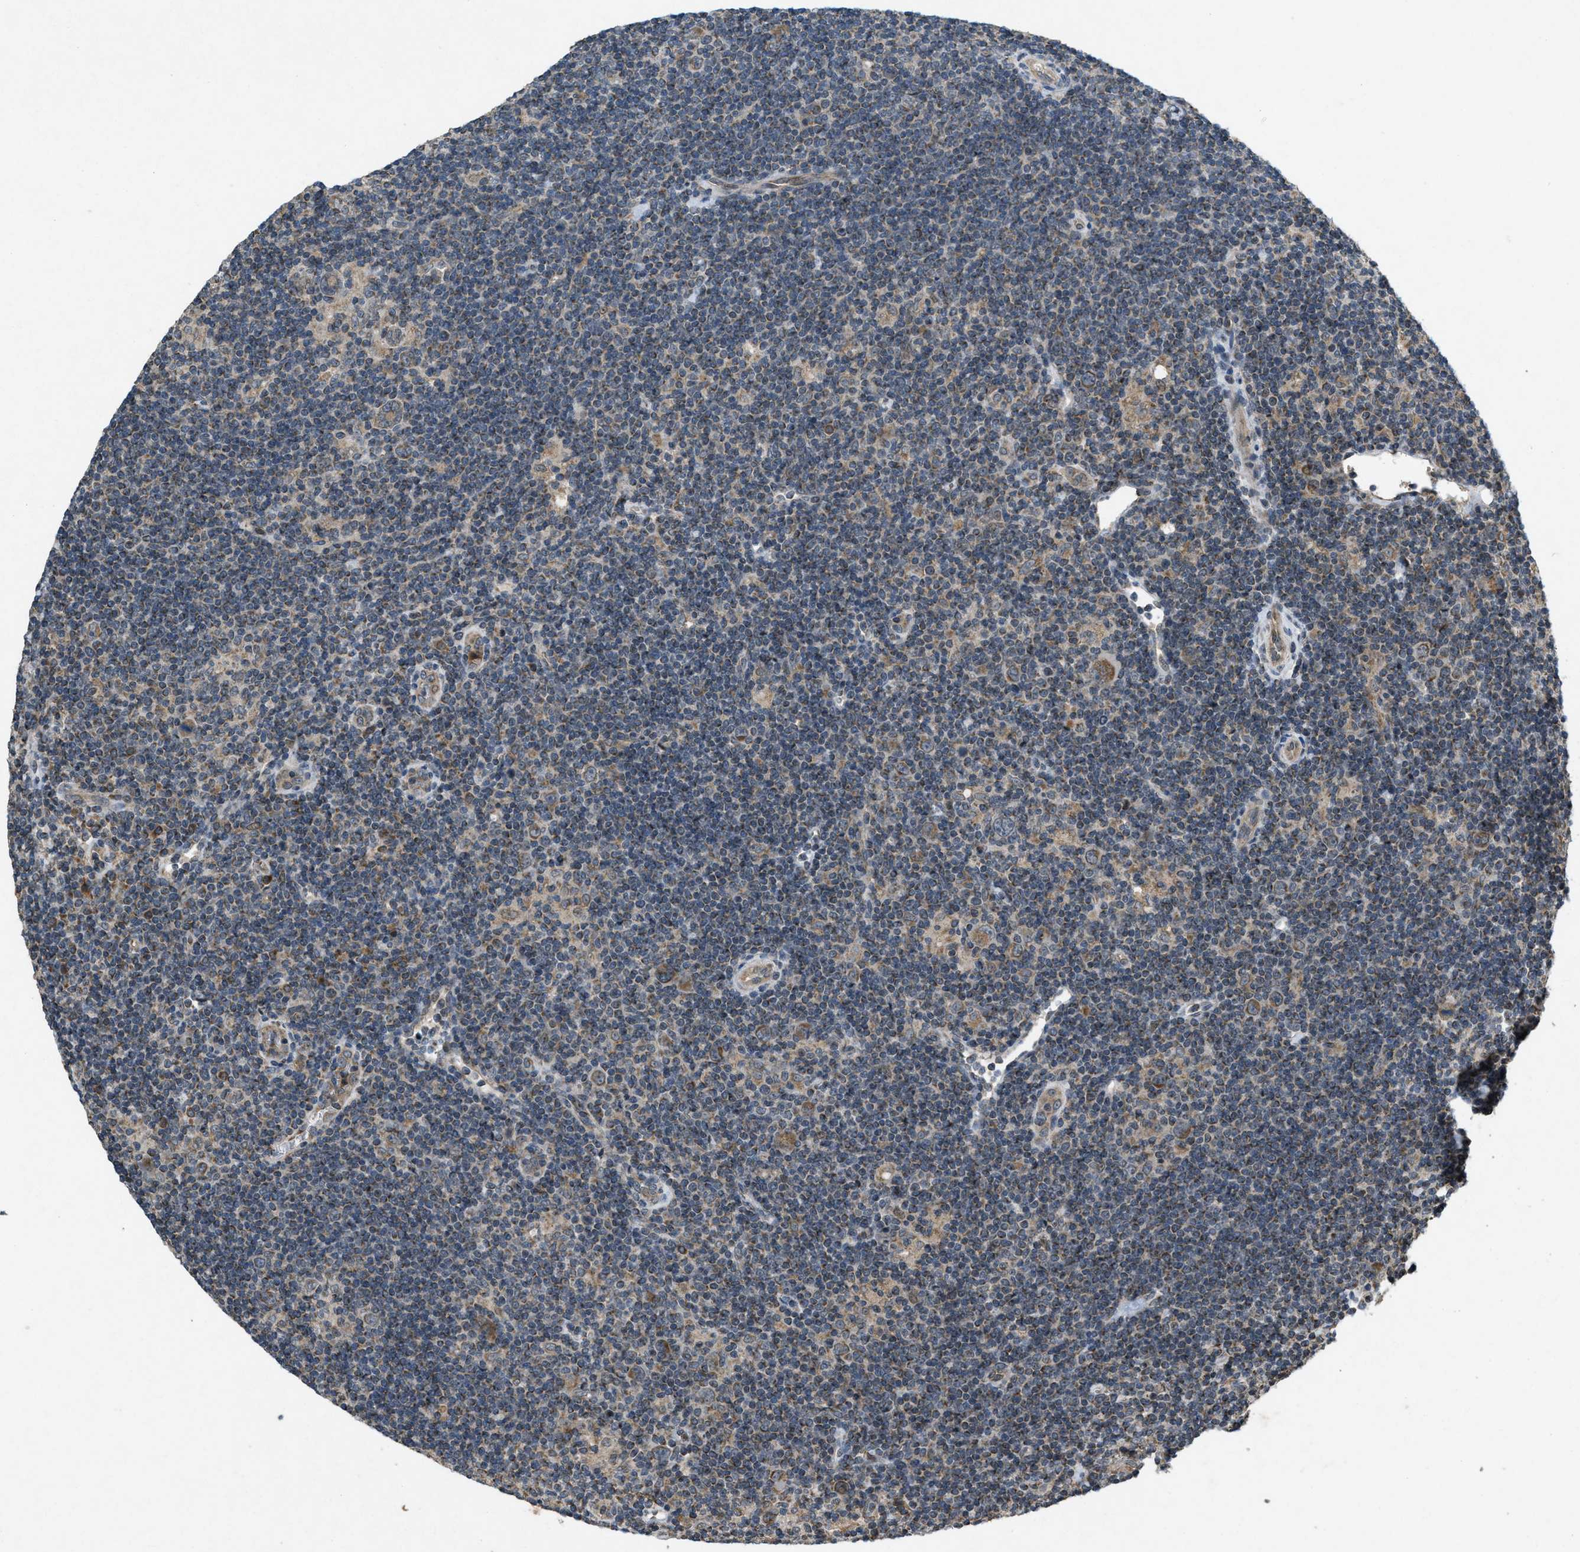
{"staining": {"intensity": "moderate", "quantity": ">75%", "location": "cytoplasmic/membranous"}, "tissue": "lymphoma", "cell_type": "Tumor cells", "image_type": "cancer", "snomed": [{"axis": "morphology", "description": "Hodgkin's disease, NOS"}, {"axis": "topography", "description": "Lymph node"}], "caption": "Protein expression analysis of lymphoma demonstrates moderate cytoplasmic/membranous expression in approximately >75% of tumor cells.", "gene": "PPP1R15A", "patient": {"sex": "female", "age": 57}}